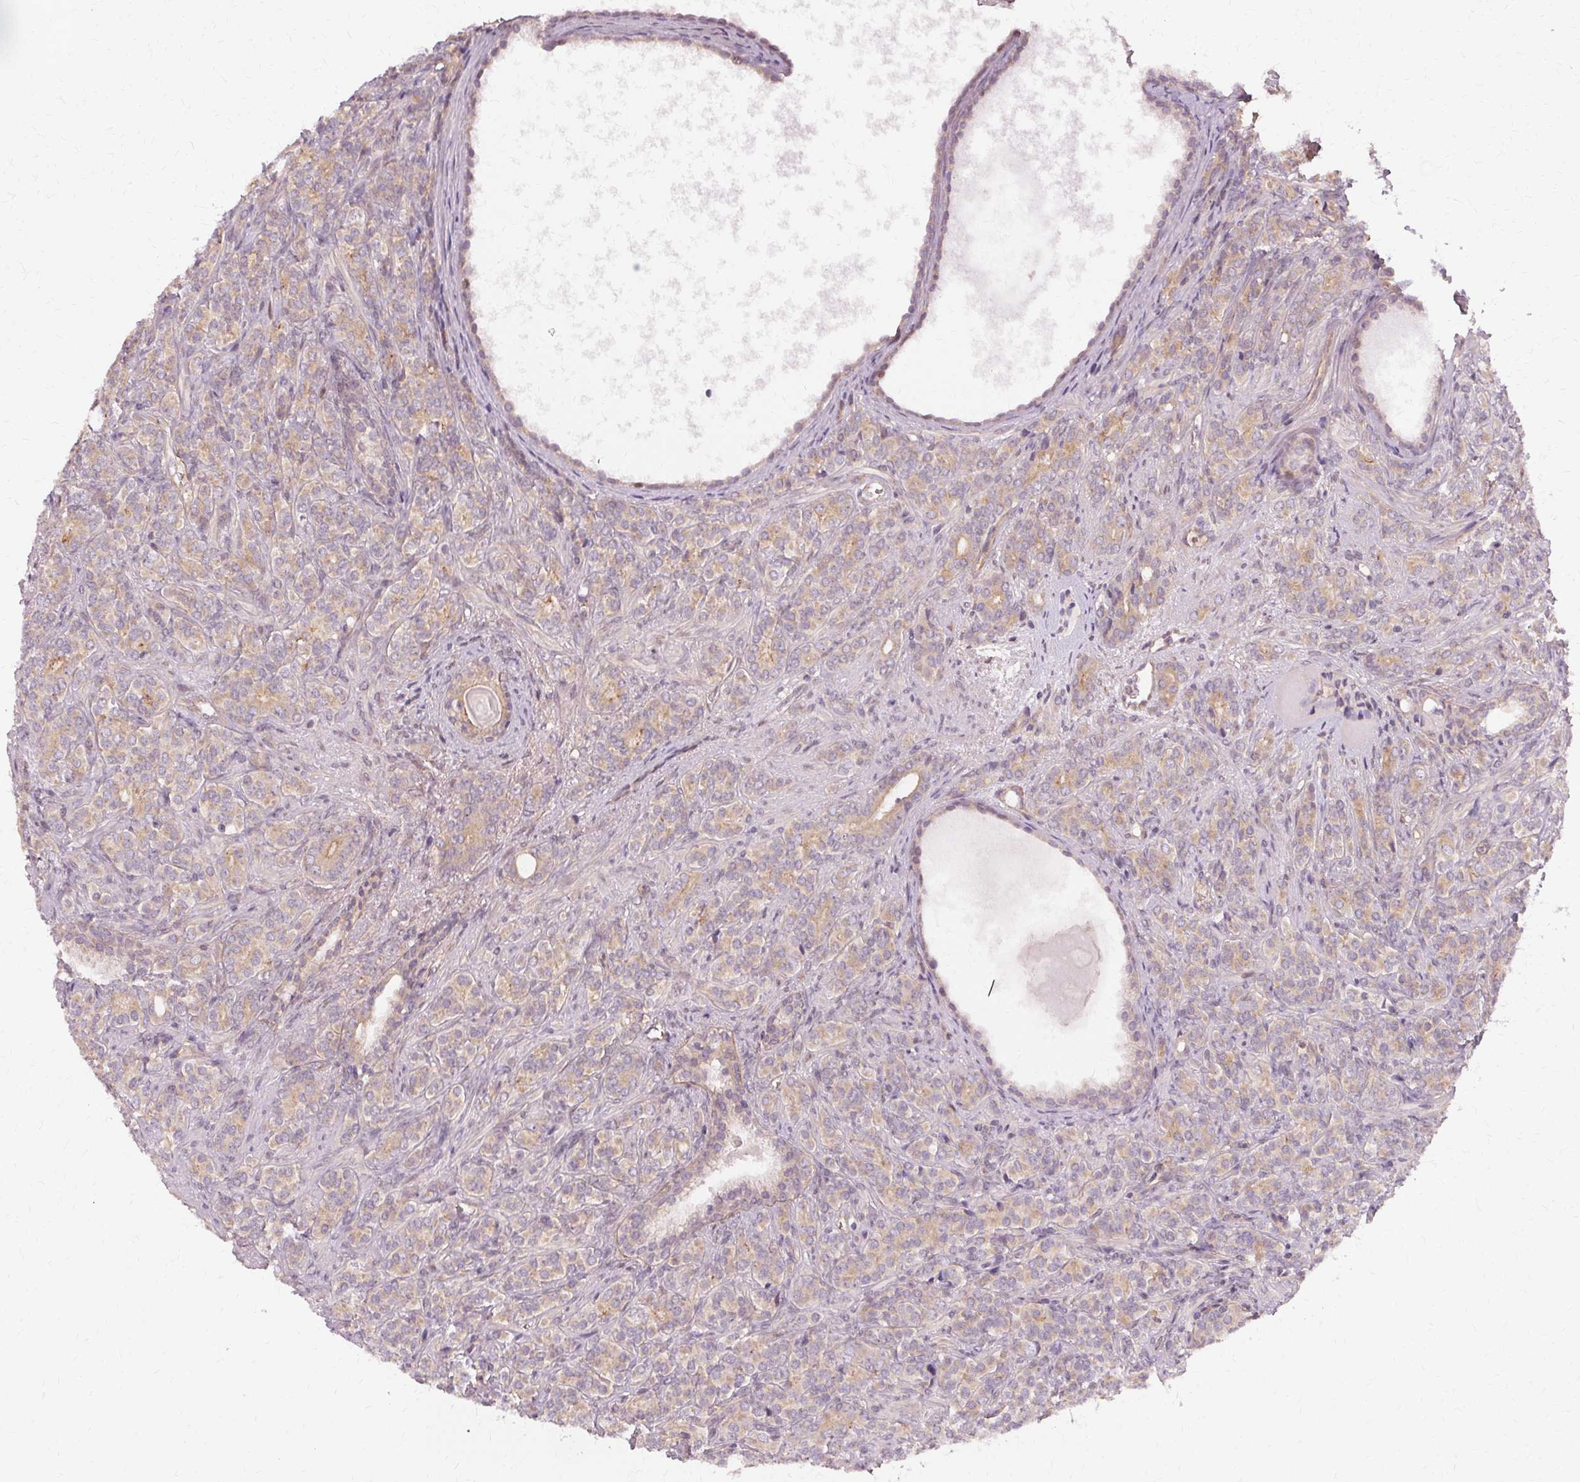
{"staining": {"intensity": "weak", "quantity": "25%-75%", "location": "cytoplasmic/membranous"}, "tissue": "prostate cancer", "cell_type": "Tumor cells", "image_type": "cancer", "snomed": [{"axis": "morphology", "description": "Adenocarcinoma, High grade"}, {"axis": "topography", "description": "Prostate"}], "caption": "Prostate cancer (high-grade adenocarcinoma) tissue shows weak cytoplasmic/membranous staining in approximately 25%-75% of tumor cells, visualized by immunohistochemistry. (Brightfield microscopy of DAB IHC at high magnification).", "gene": "USP8", "patient": {"sex": "male", "age": 84}}